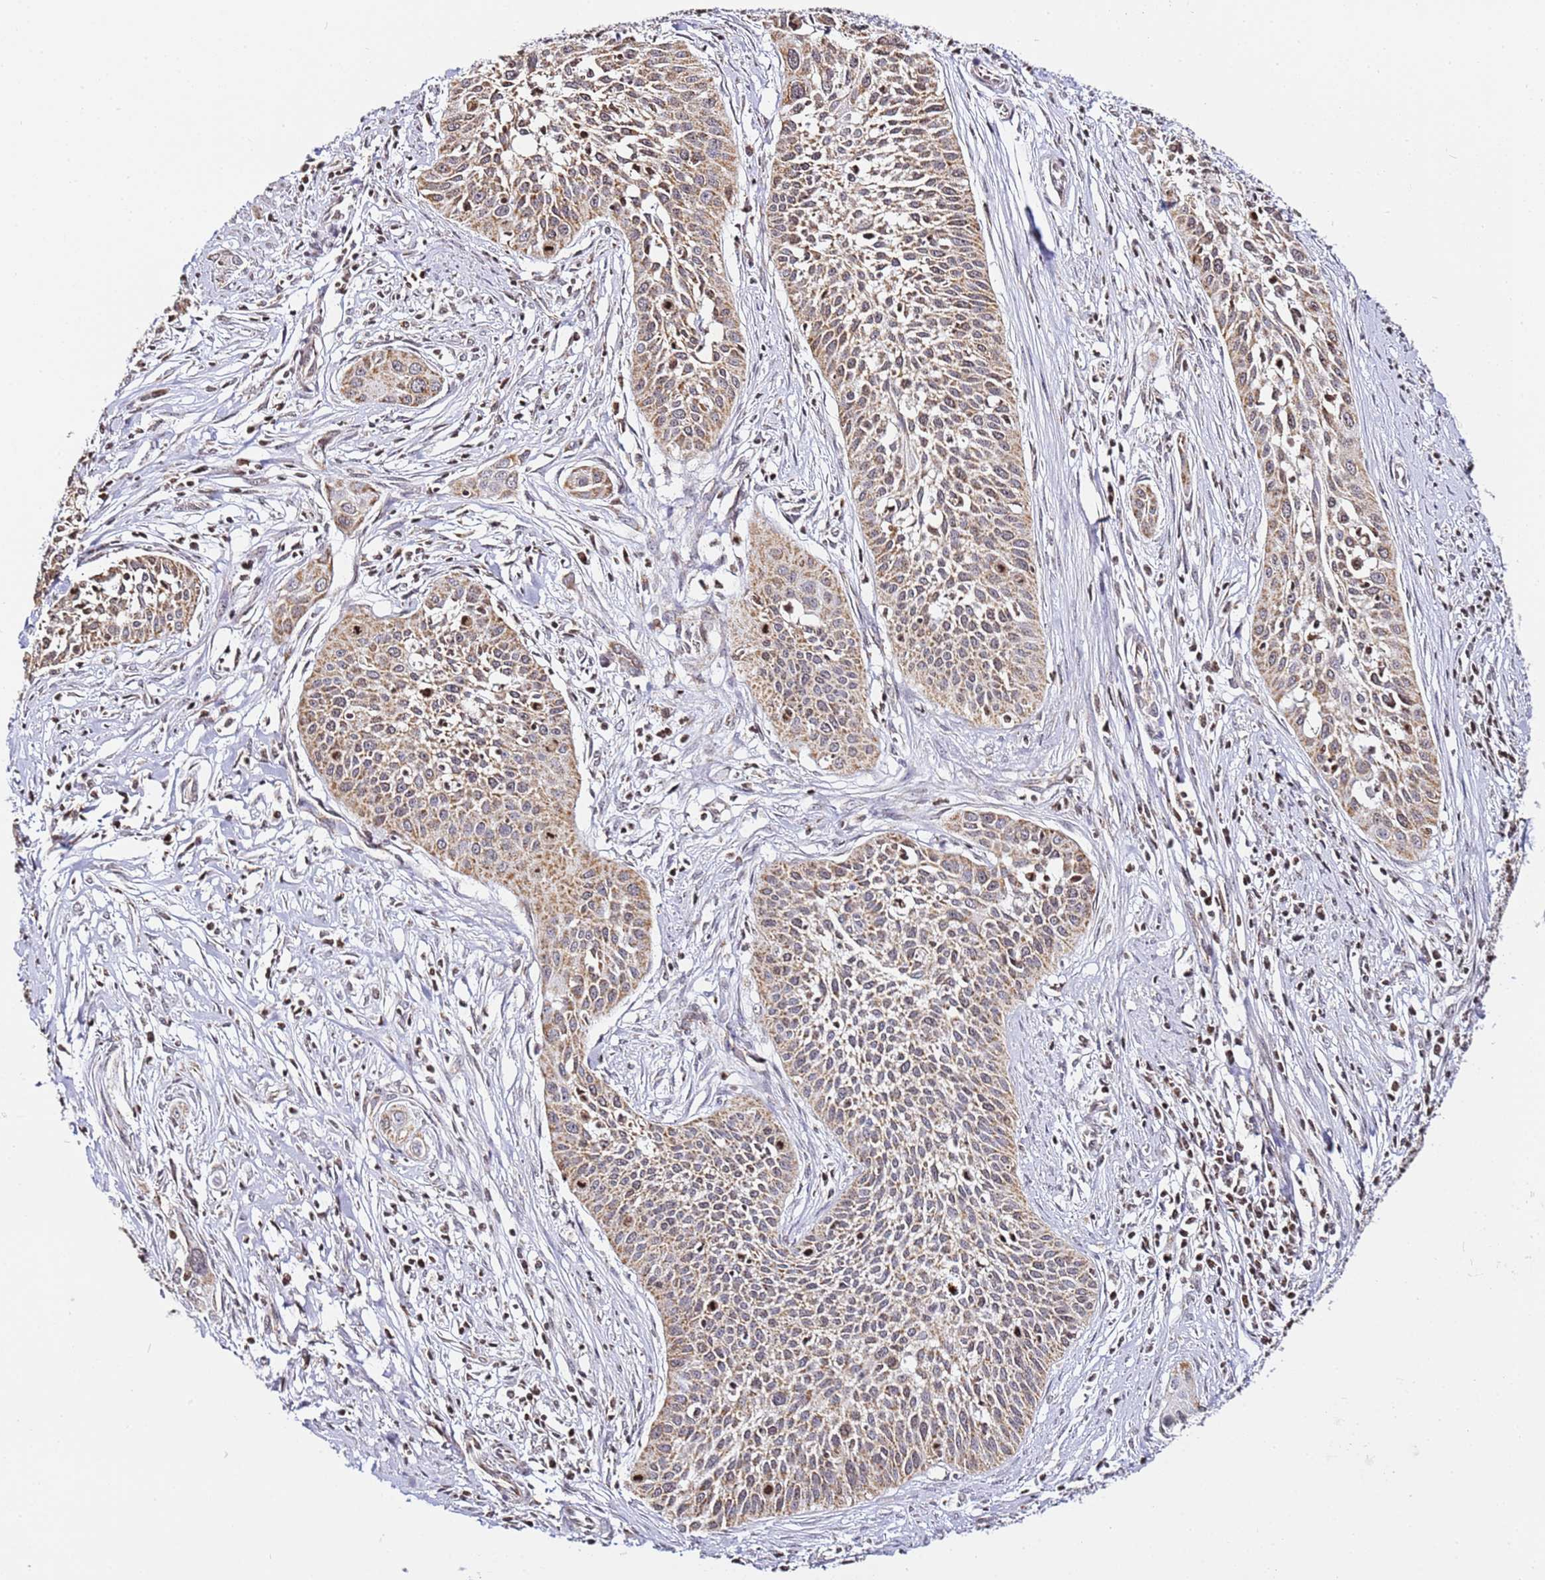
{"staining": {"intensity": "moderate", "quantity": ">75%", "location": "cytoplasmic/membranous"}, "tissue": "cervical cancer", "cell_type": "Tumor cells", "image_type": "cancer", "snomed": [{"axis": "morphology", "description": "Squamous cell carcinoma, NOS"}, {"axis": "topography", "description": "Cervix"}], "caption": "Immunohistochemical staining of human squamous cell carcinoma (cervical) demonstrates medium levels of moderate cytoplasmic/membranous expression in approximately >75% of tumor cells.", "gene": "HSPE1", "patient": {"sex": "female", "age": 34}}